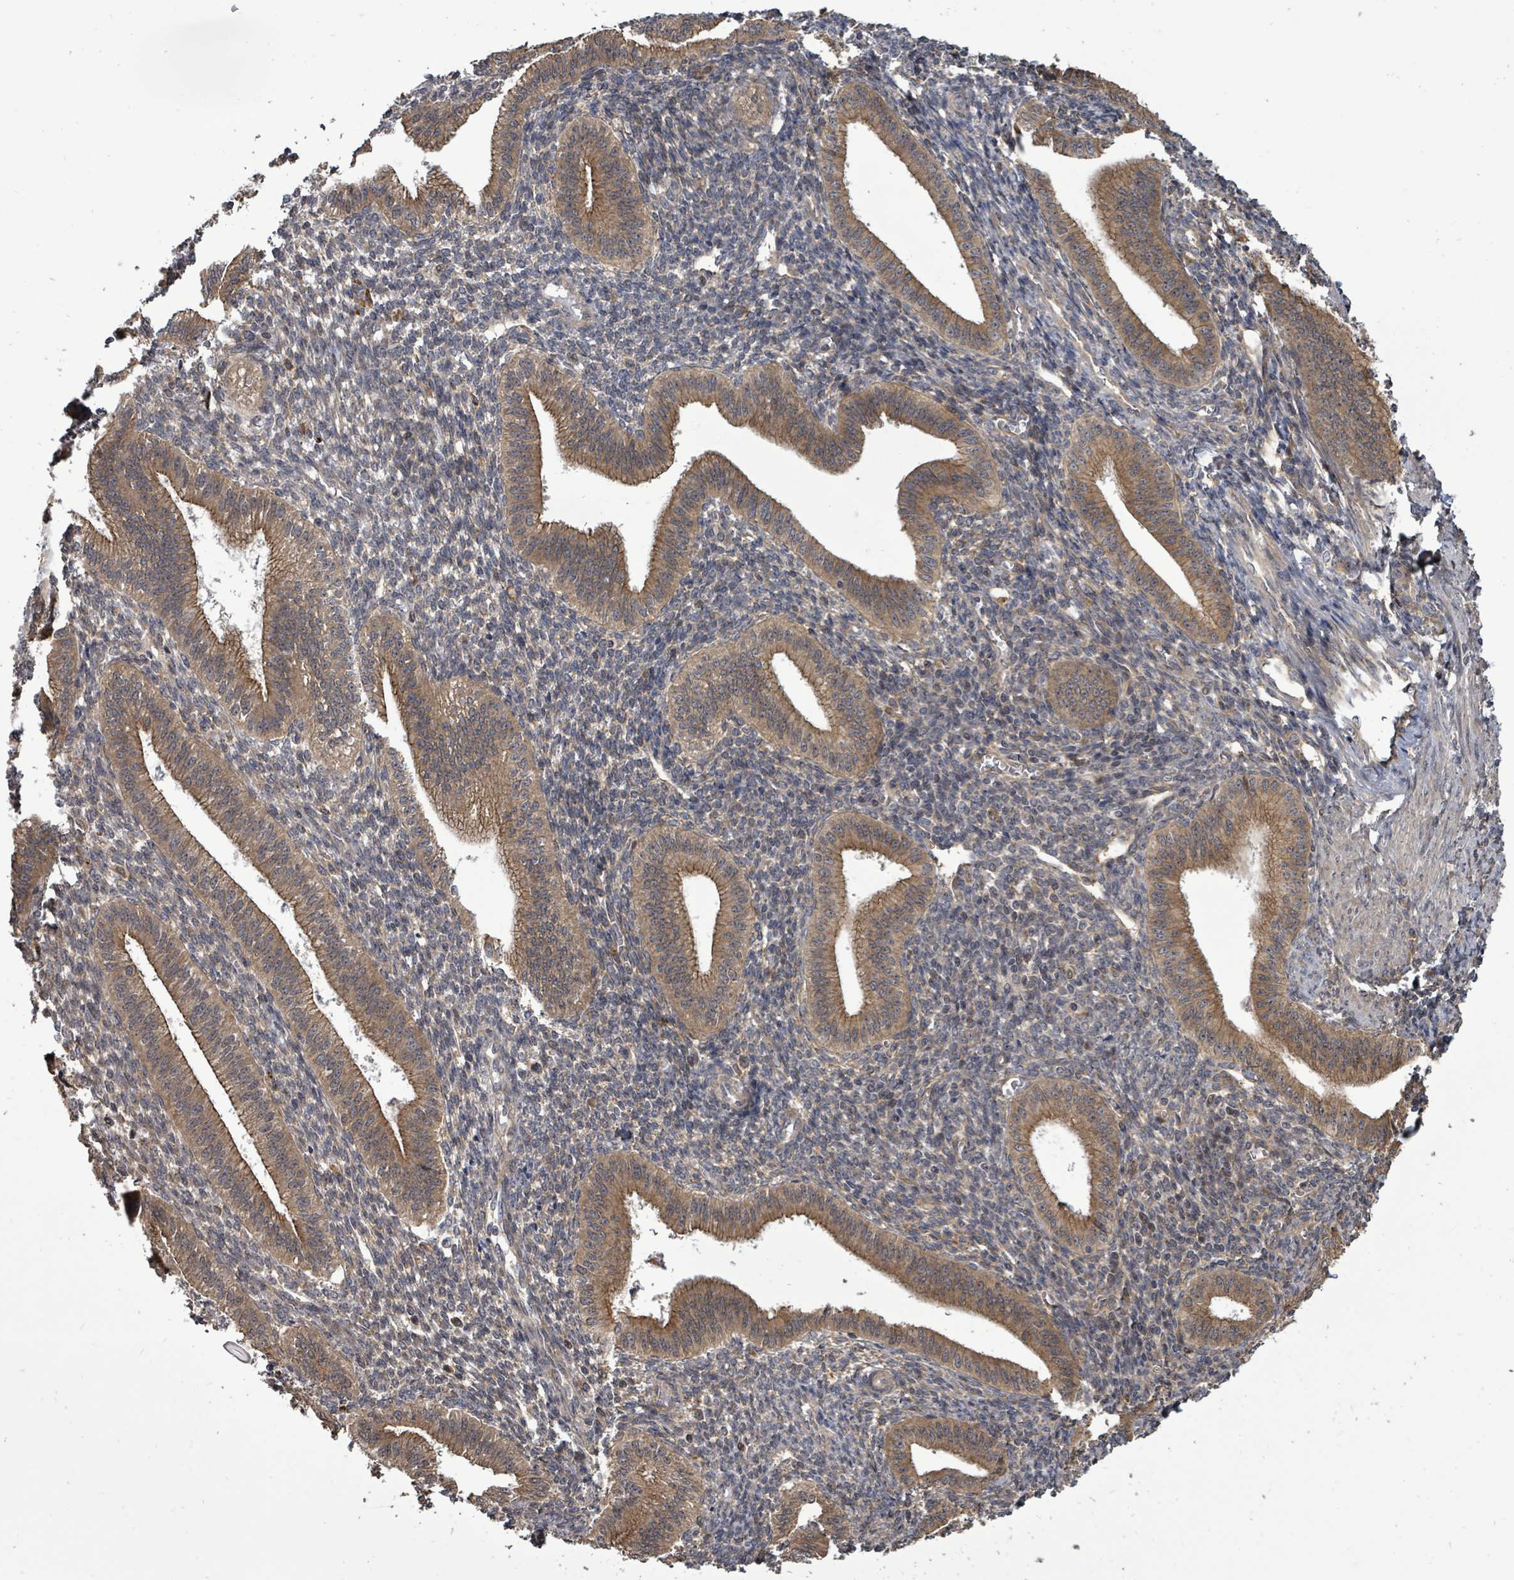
{"staining": {"intensity": "negative", "quantity": "none", "location": "none"}, "tissue": "endometrium", "cell_type": "Cells in endometrial stroma", "image_type": "normal", "snomed": [{"axis": "morphology", "description": "Normal tissue, NOS"}, {"axis": "topography", "description": "Endometrium"}], "caption": "IHC histopathology image of benign human endometrium stained for a protein (brown), which shows no expression in cells in endometrial stroma. (DAB (3,3'-diaminobenzidine) immunohistochemistry (IHC), high magnification).", "gene": "EIF3CL", "patient": {"sex": "female", "age": 34}}